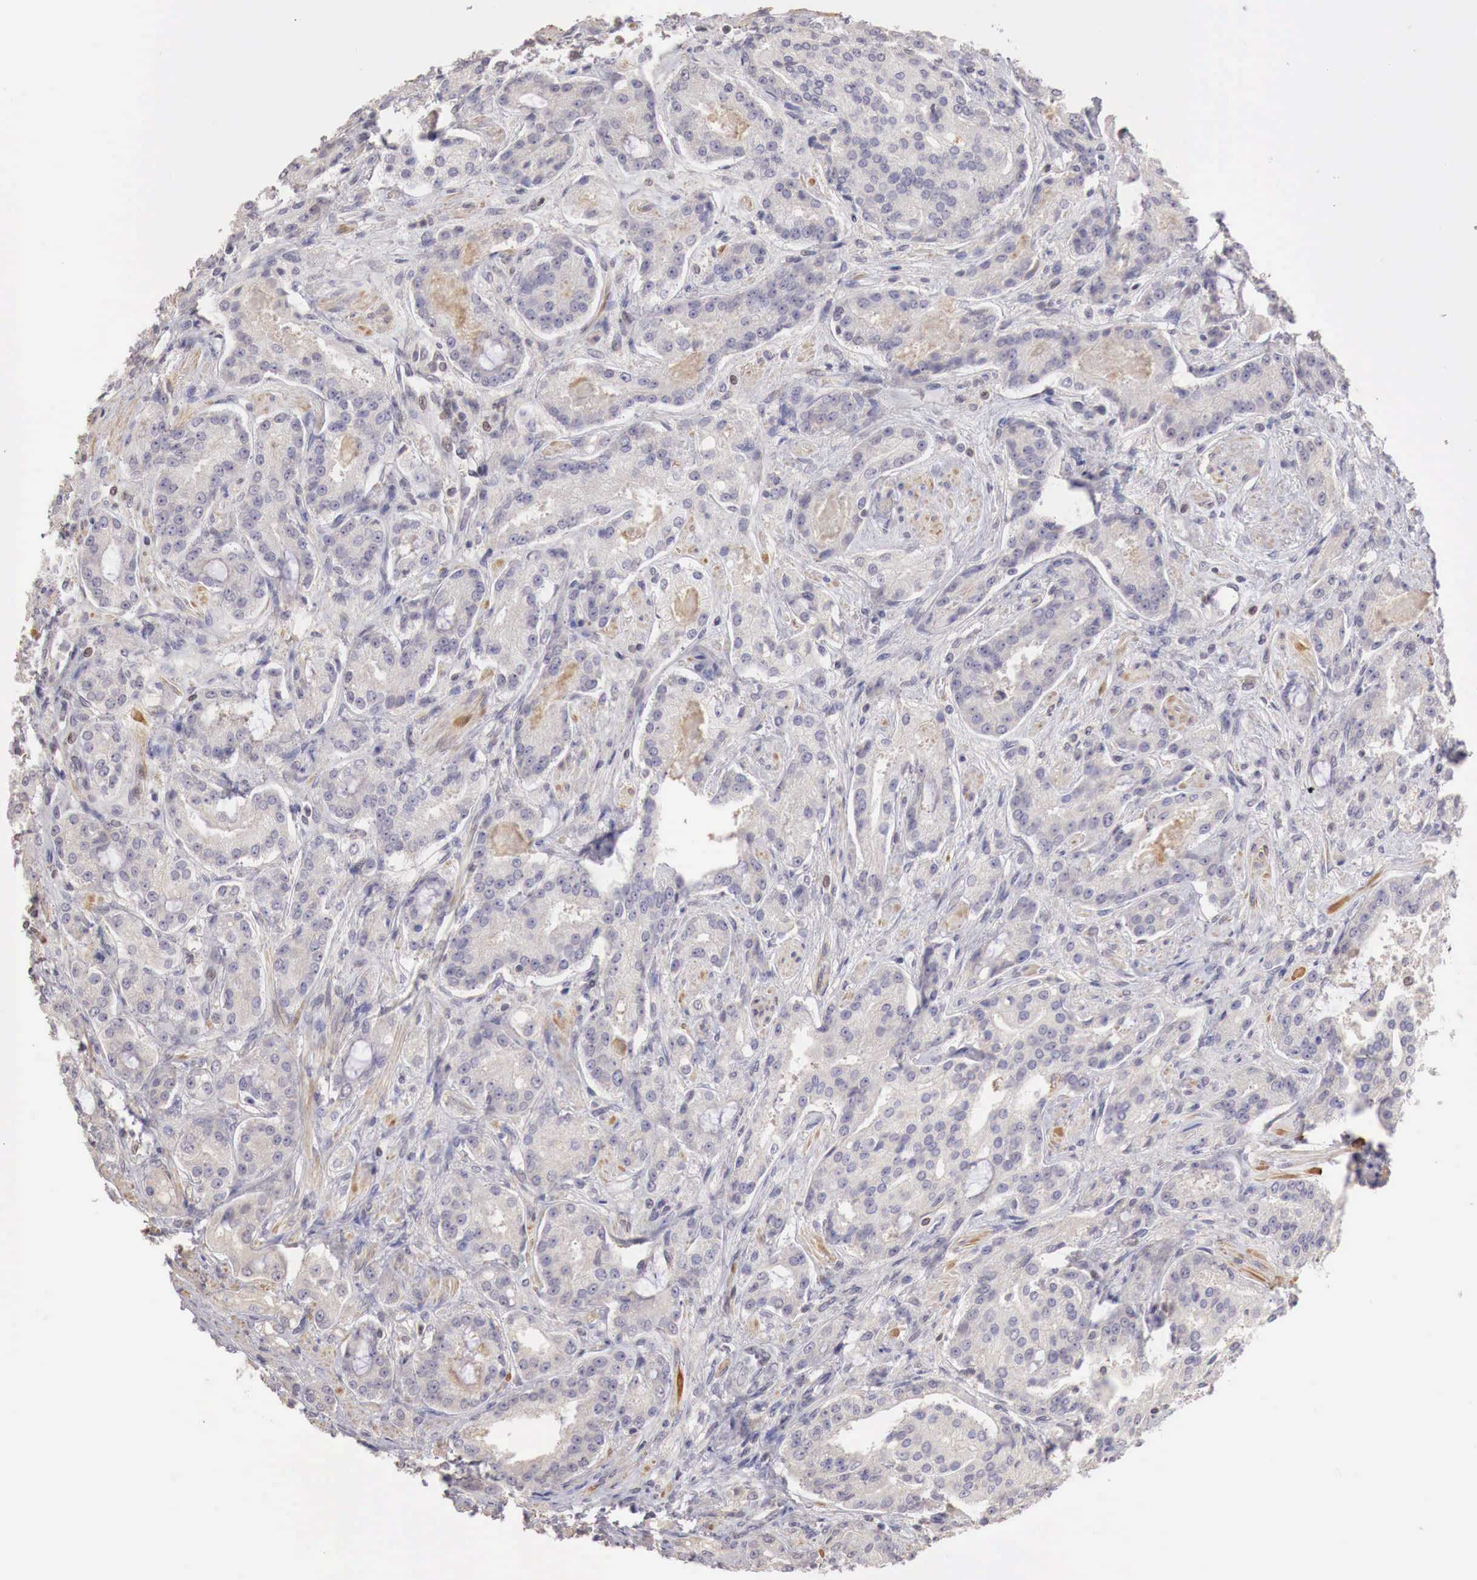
{"staining": {"intensity": "weak", "quantity": "25%-75%", "location": "cytoplasmic/membranous"}, "tissue": "prostate cancer", "cell_type": "Tumor cells", "image_type": "cancer", "snomed": [{"axis": "morphology", "description": "Adenocarcinoma, Medium grade"}, {"axis": "topography", "description": "Prostate"}], "caption": "A high-resolution image shows immunohistochemistry (IHC) staining of prostate cancer, which reveals weak cytoplasmic/membranous expression in approximately 25%-75% of tumor cells.", "gene": "TBC1D9", "patient": {"sex": "male", "age": 72}}